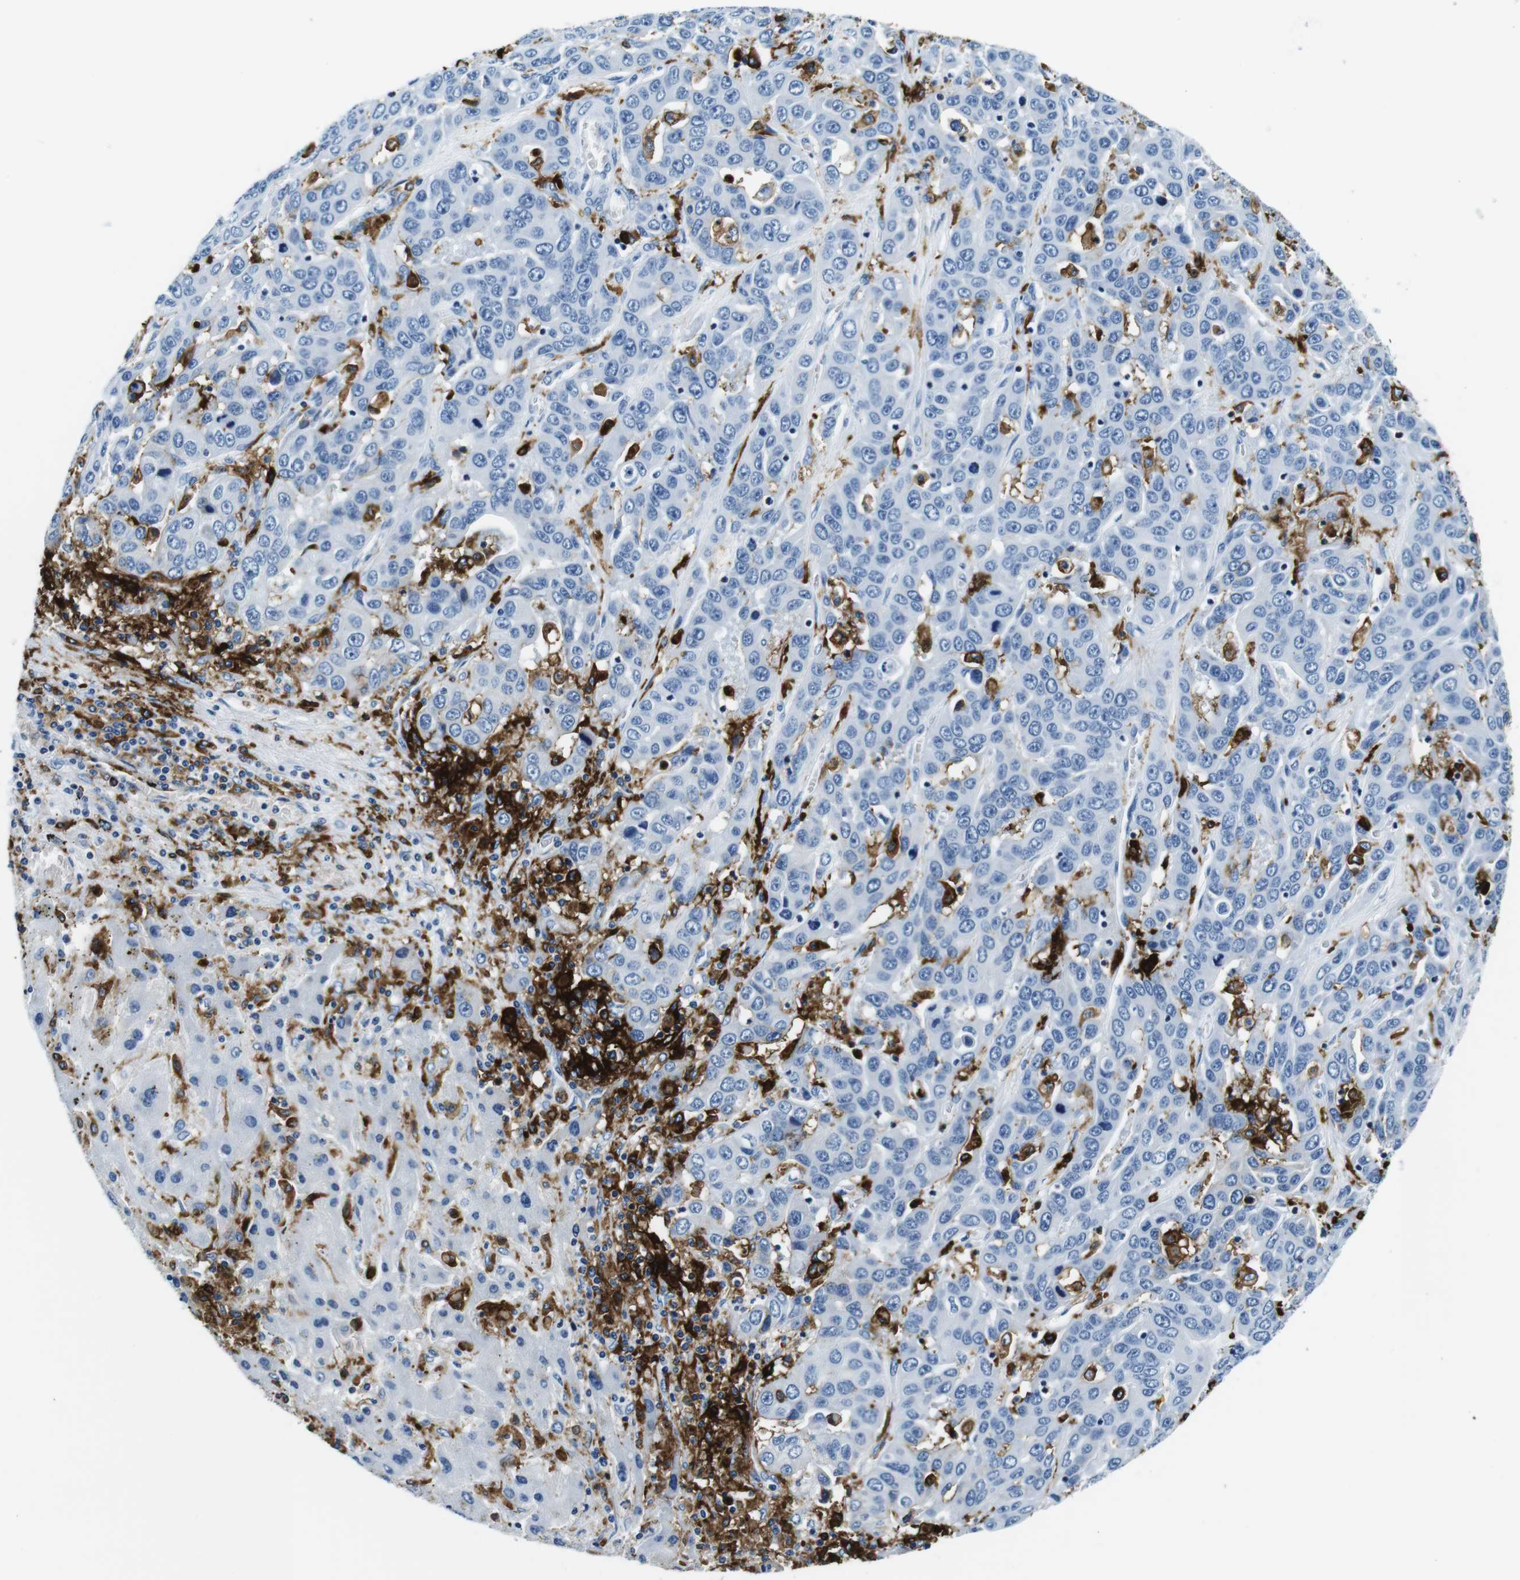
{"staining": {"intensity": "negative", "quantity": "none", "location": "none"}, "tissue": "liver cancer", "cell_type": "Tumor cells", "image_type": "cancer", "snomed": [{"axis": "morphology", "description": "Cholangiocarcinoma"}, {"axis": "topography", "description": "Liver"}], "caption": "A histopathology image of human liver cholangiocarcinoma is negative for staining in tumor cells.", "gene": "HLA-DRB1", "patient": {"sex": "female", "age": 52}}